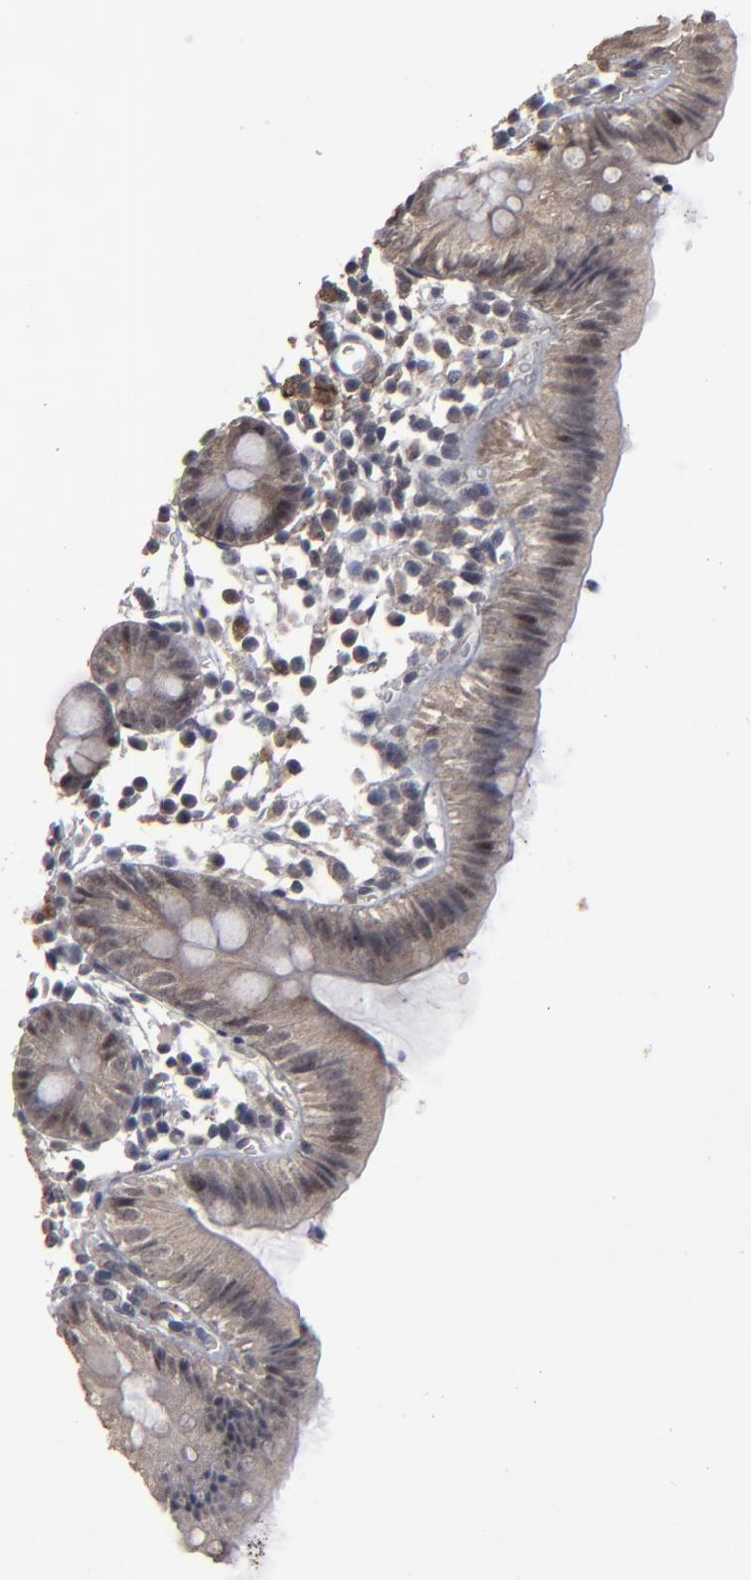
{"staining": {"intensity": "negative", "quantity": "none", "location": "none"}, "tissue": "colon", "cell_type": "Endothelial cells", "image_type": "normal", "snomed": [{"axis": "morphology", "description": "Normal tissue, NOS"}, {"axis": "topography", "description": "Colon"}], "caption": "This is an immunohistochemistry (IHC) histopathology image of unremarkable human colon. There is no staining in endothelial cells.", "gene": "SLC22A17", "patient": {"sex": "male", "age": 14}}